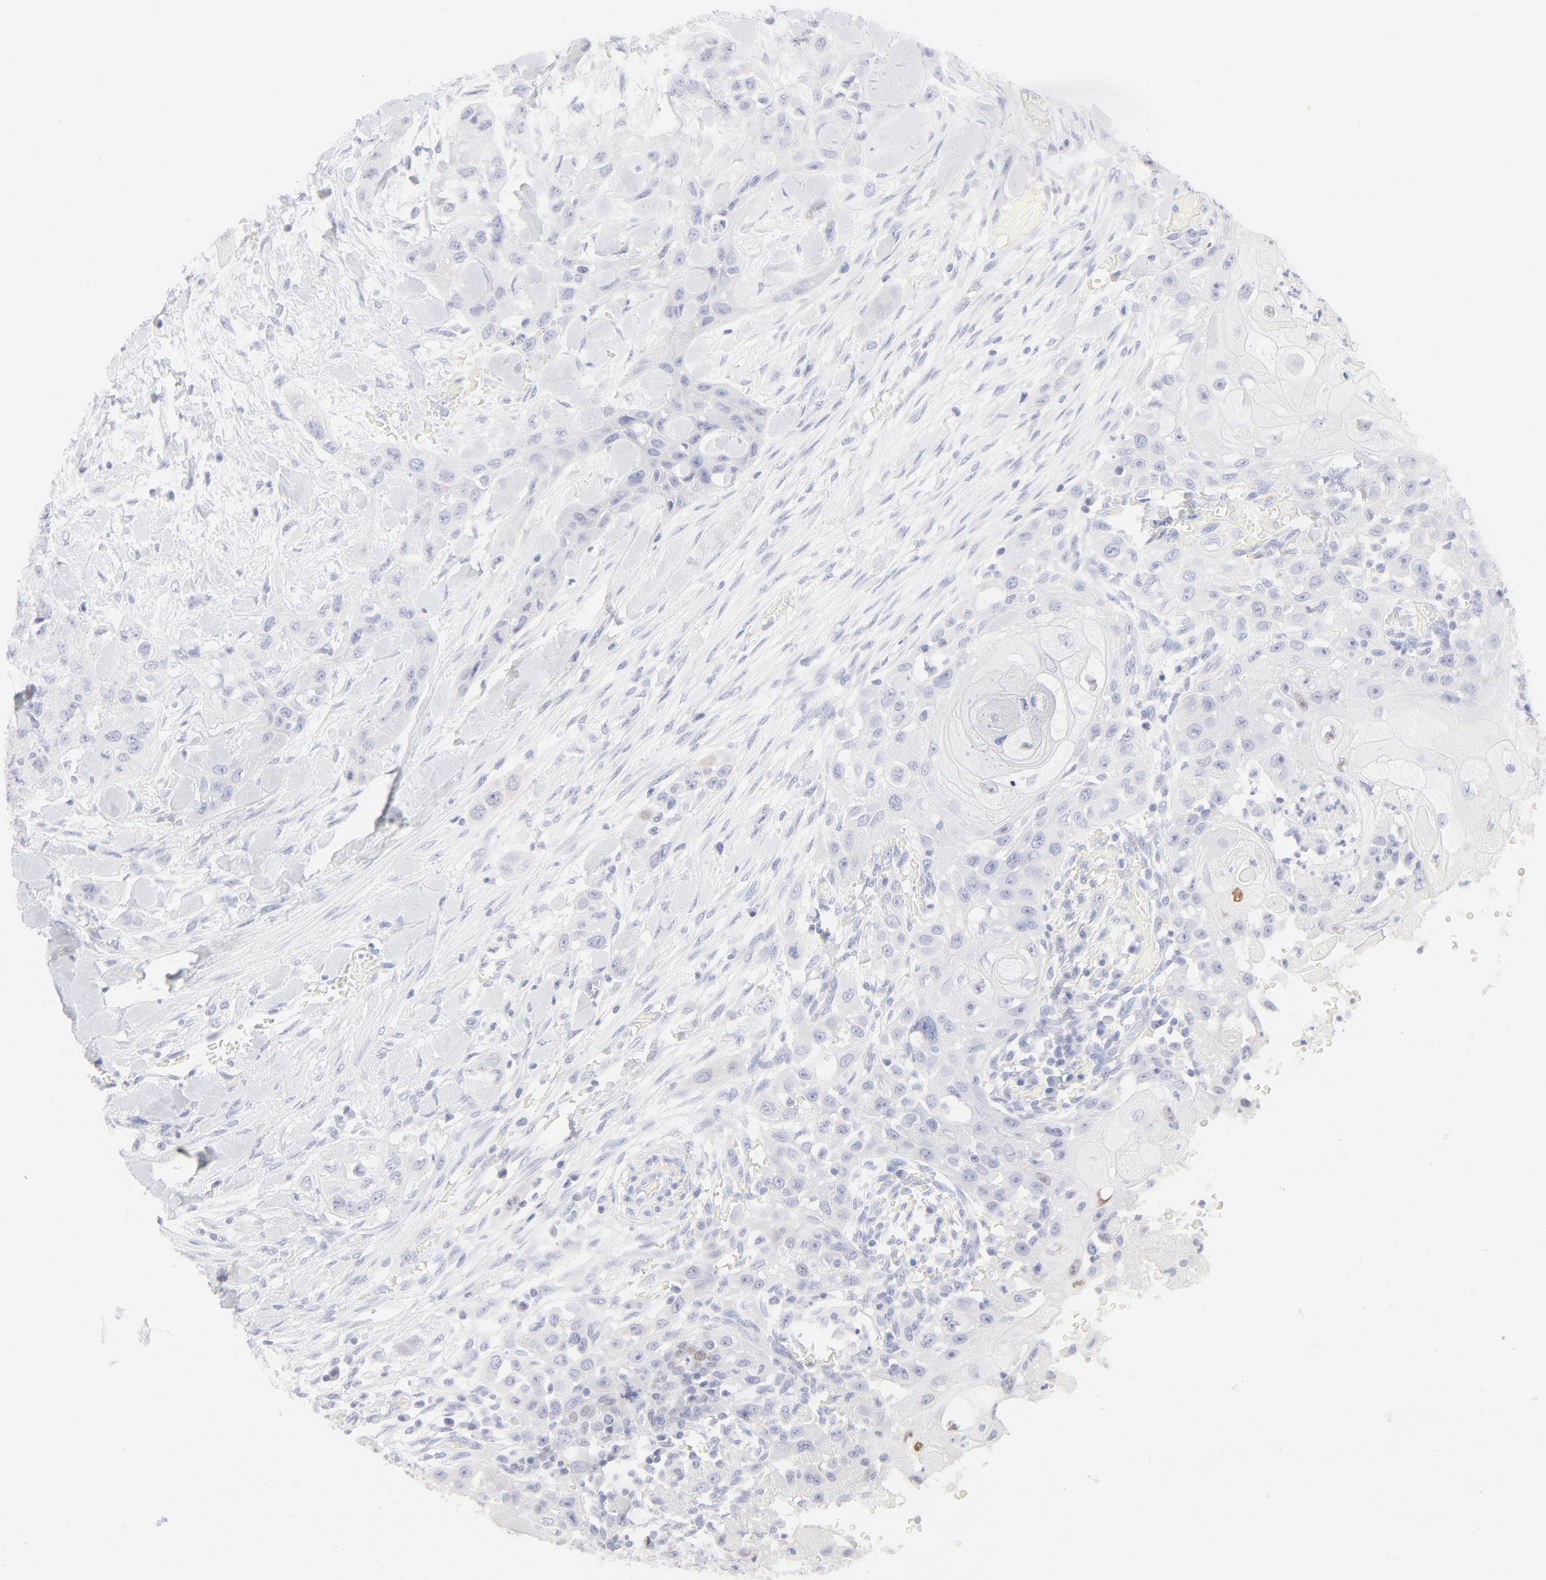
{"staining": {"intensity": "negative", "quantity": "none", "location": "none"}, "tissue": "head and neck cancer", "cell_type": "Tumor cells", "image_type": "cancer", "snomed": [{"axis": "morphology", "description": "Neoplasm, malignant, NOS"}, {"axis": "topography", "description": "Salivary gland"}, {"axis": "topography", "description": "Head-Neck"}], "caption": "Immunohistochemical staining of malignant neoplasm (head and neck) demonstrates no significant staining in tumor cells.", "gene": "ELF3", "patient": {"sex": "male", "age": 43}}